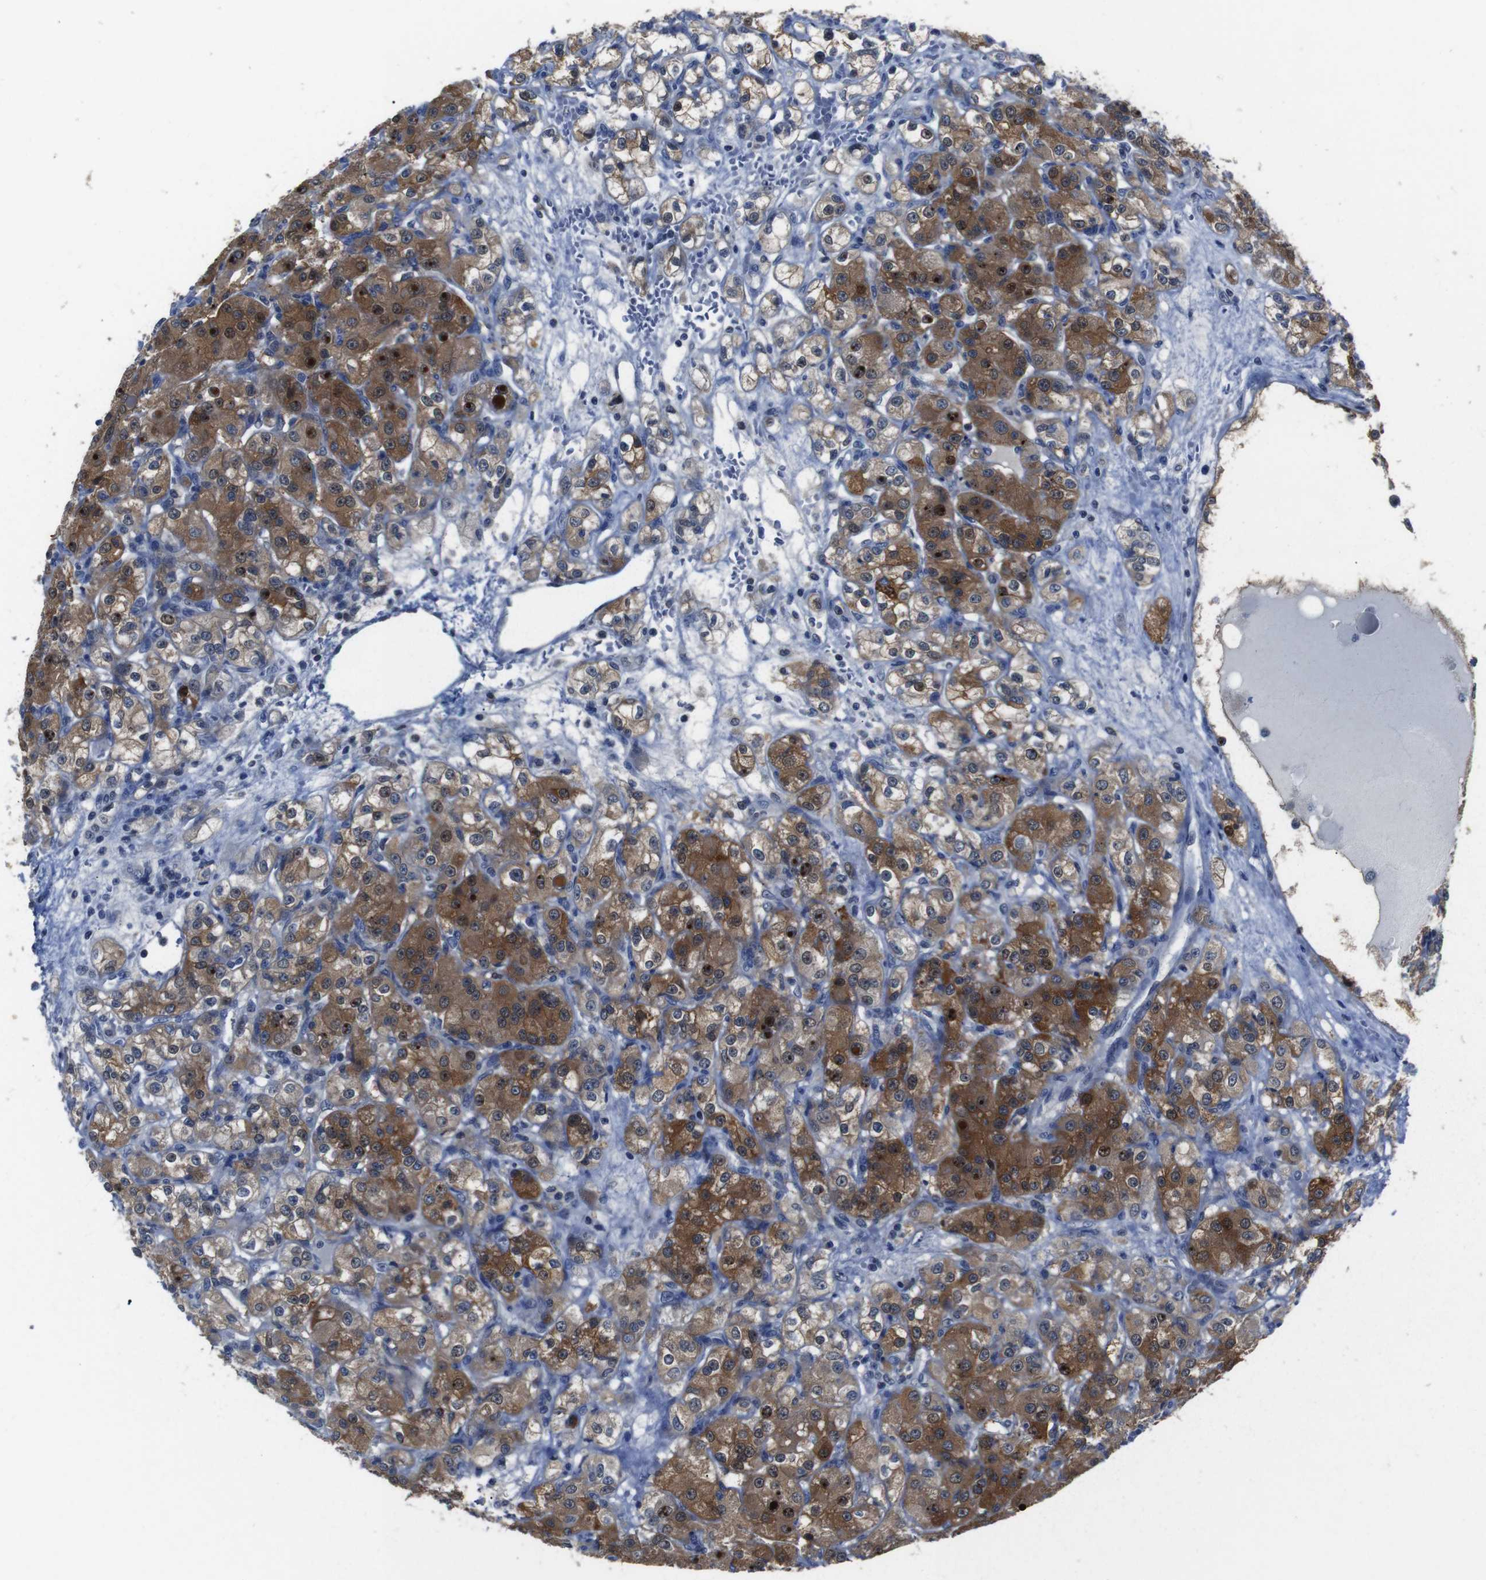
{"staining": {"intensity": "moderate", "quantity": ">75%", "location": "cytoplasmic/membranous,nuclear"}, "tissue": "renal cancer", "cell_type": "Tumor cells", "image_type": "cancer", "snomed": [{"axis": "morphology", "description": "Normal tissue, NOS"}, {"axis": "morphology", "description": "Adenocarcinoma, NOS"}, {"axis": "topography", "description": "Kidney"}], "caption": "Brown immunohistochemical staining in renal adenocarcinoma demonstrates moderate cytoplasmic/membranous and nuclear staining in approximately >75% of tumor cells. Immunohistochemistry stains the protein of interest in brown and the nuclei are stained blue.", "gene": "SEMA4B", "patient": {"sex": "male", "age": 61}}